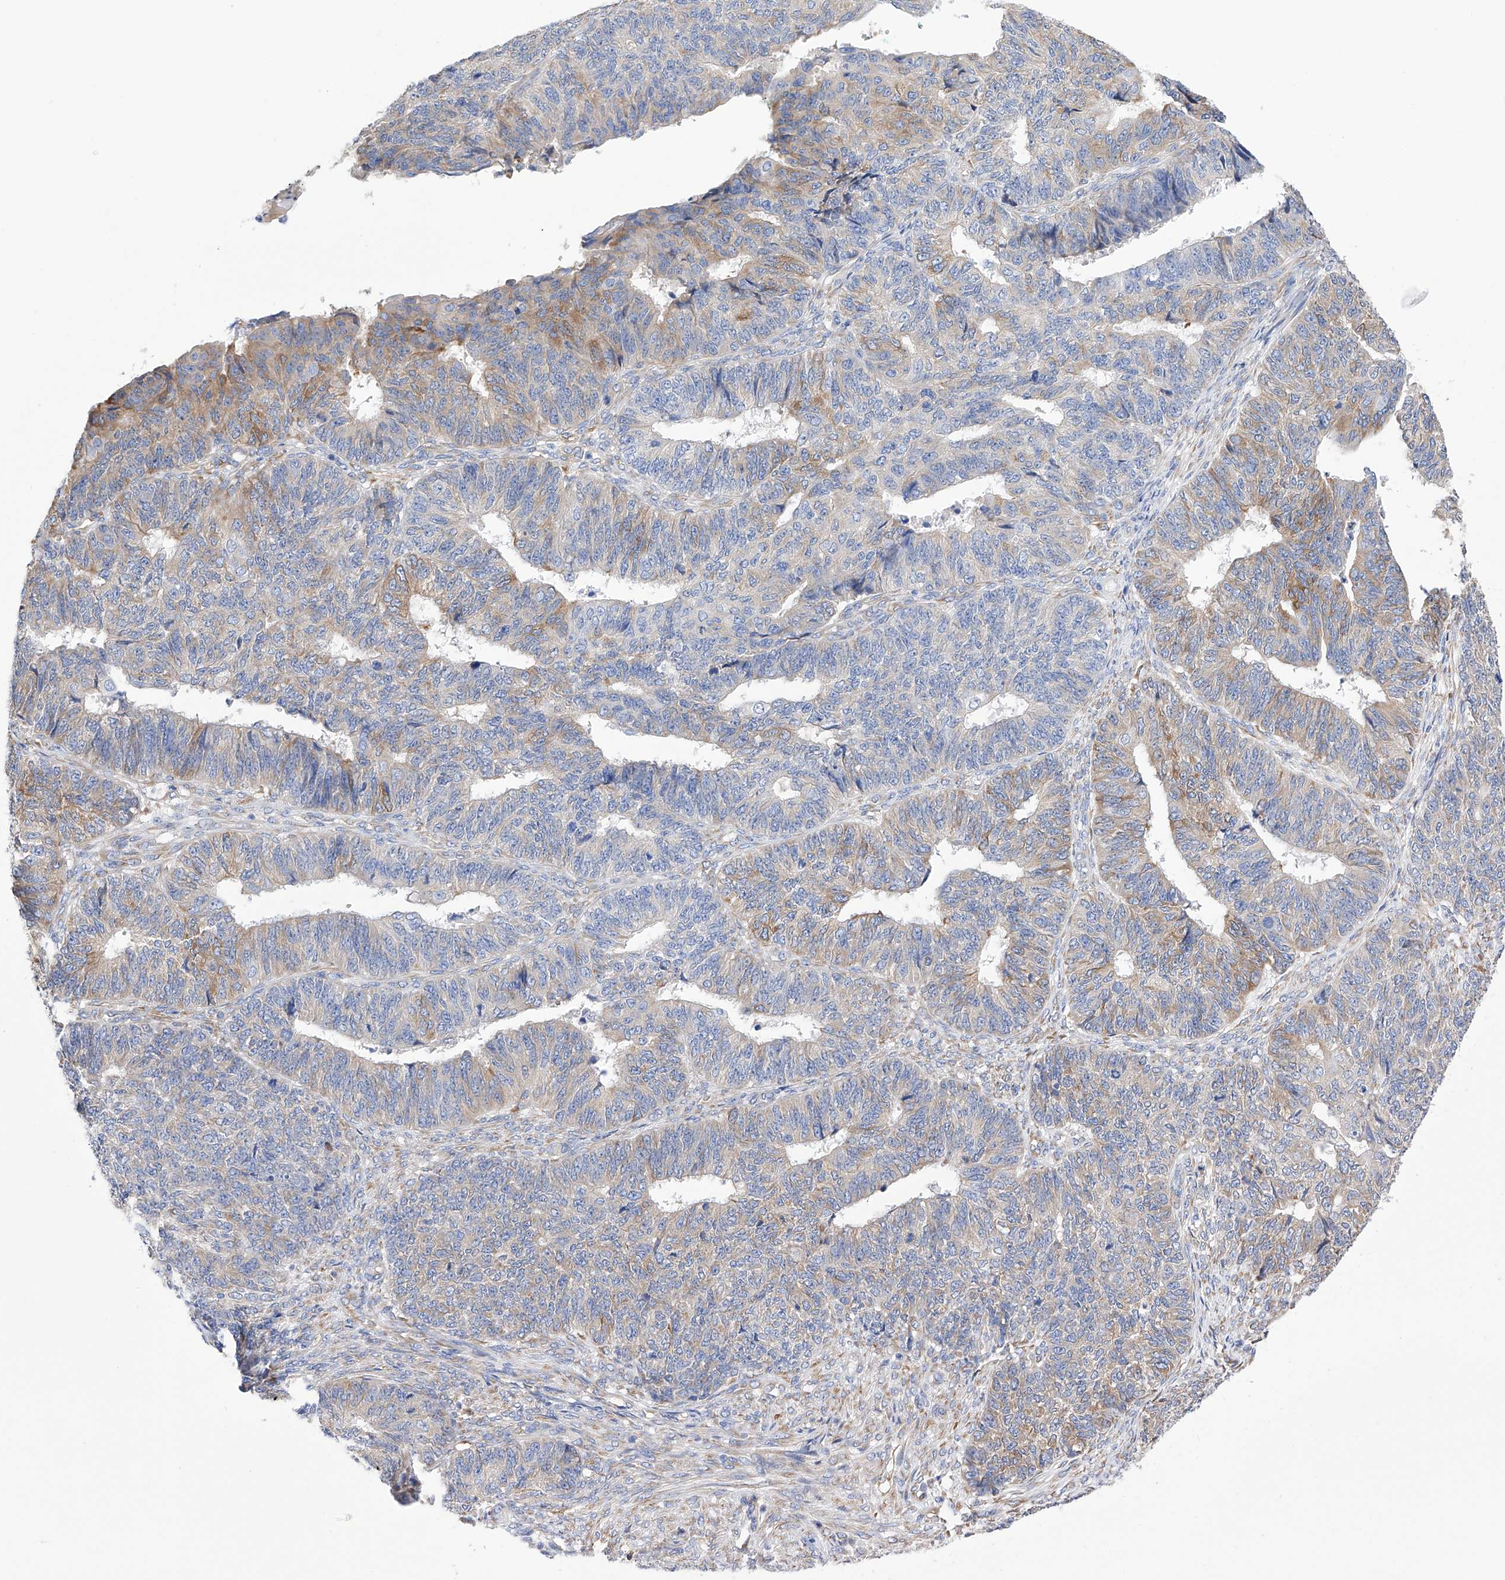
{"staining": {"intensity": "moderate", "quantity": "<25%", "location": "cytoplasmic/membranous"}, "tissue": "endometrial cancer", "cell_type": "Tumor cells", "image_type": "cancer", "snomed": [{"axis": "morphology", "description": "Adenocarcinoma, NOS"}, {"axis": "topography", "description": "Endometrium"}], "caption": "Immunohistochemical staining of human adenocarcinoma (endometrial) shows low levels of moderate cytoplasmic/membranous protein positivity in about <25% of tumor cells.", "gene": "PDIA5", "patient": {"sex": "female", "age": 32}}